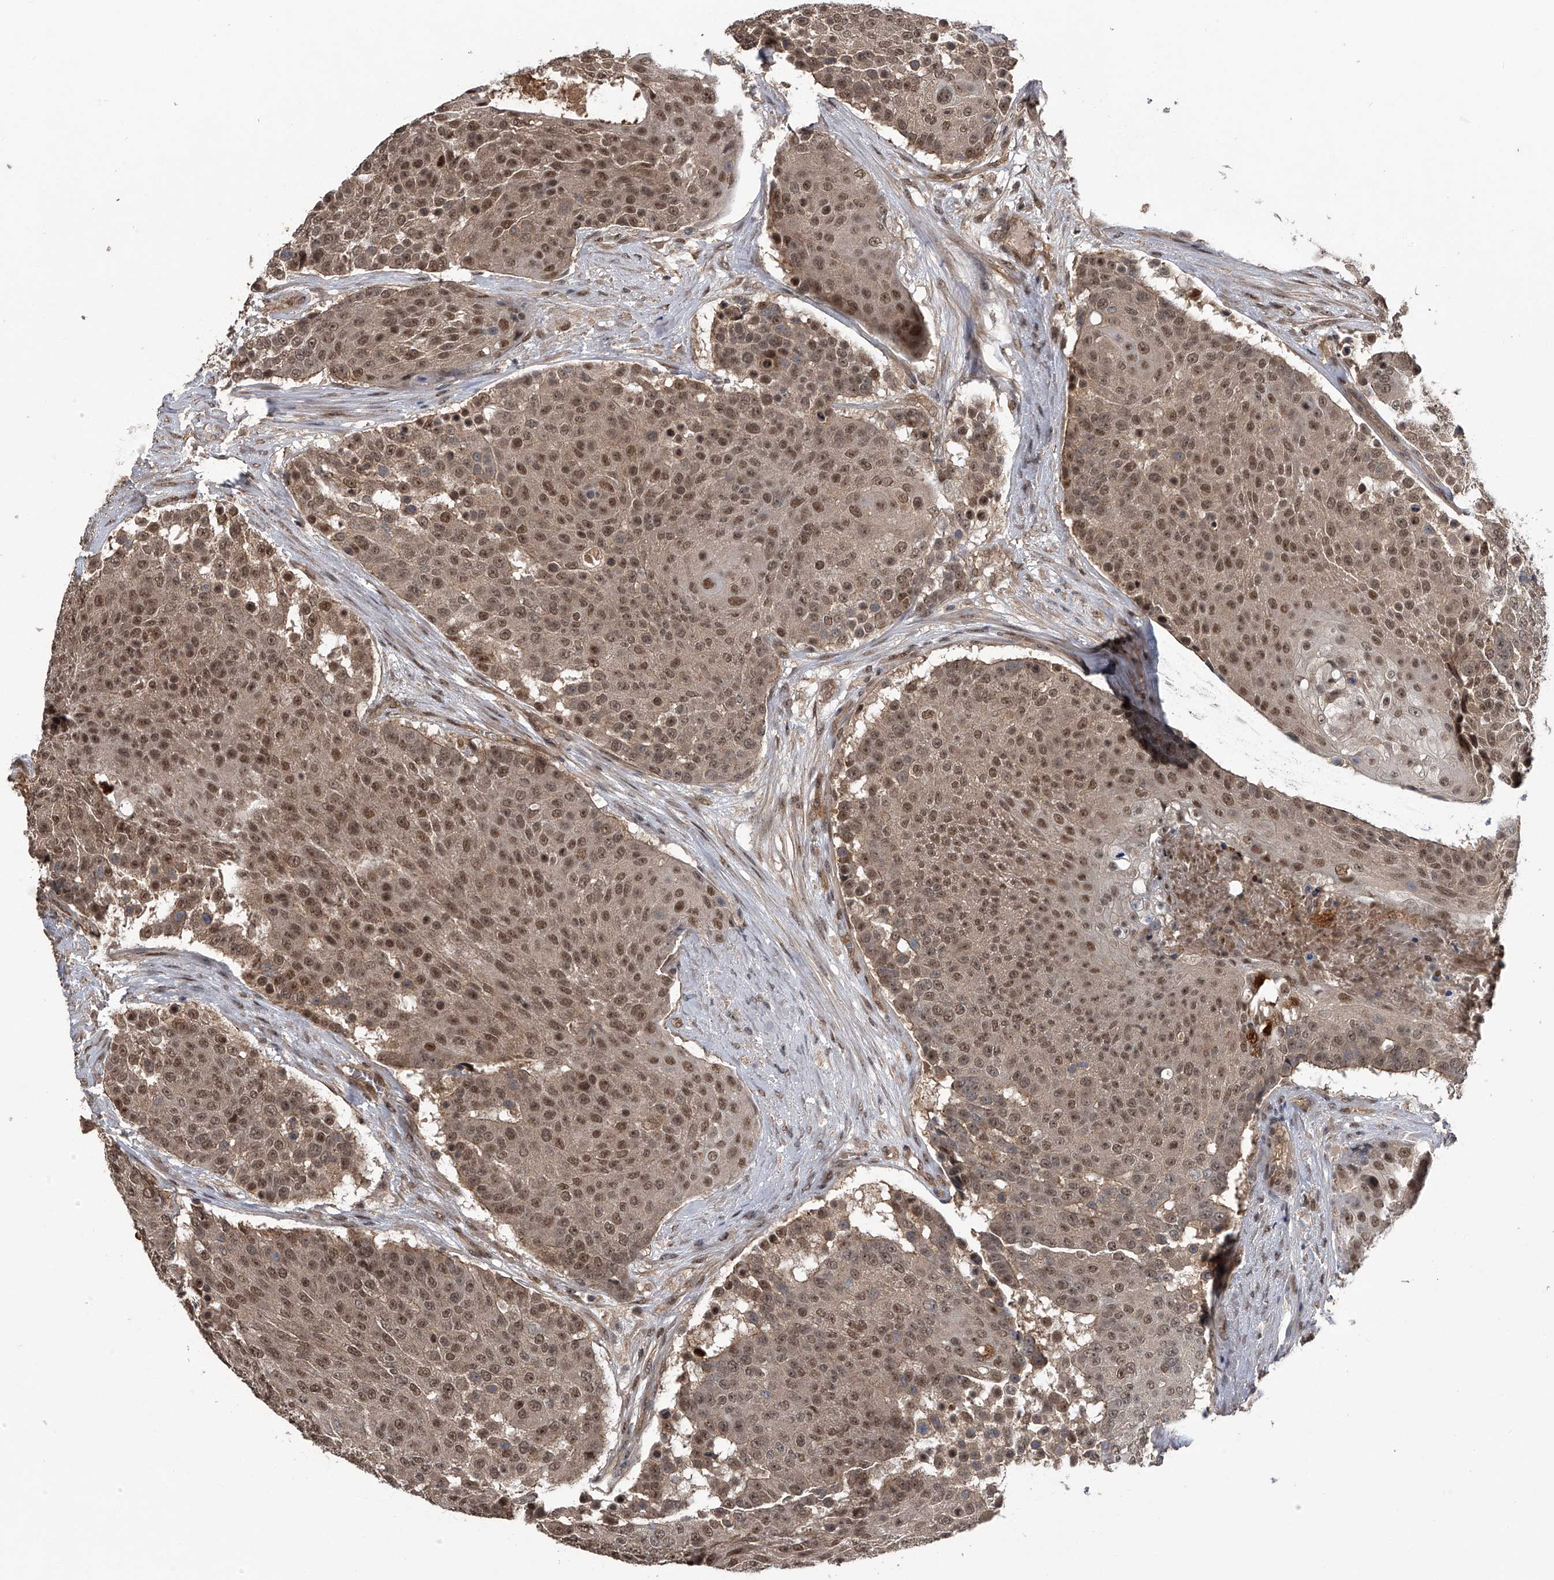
{"staining": {"intensity": "moderate", "quantity": ">75%", "location": "nuclear"}, "tissue": "urothelial cancer", "cell_type": "Tumor cells", "image_type": "cancer", "snomed": [{"axis": "morphology", "description": "Urothelial carcinoma, High grade"}, {"axis": "topography", "description": "Urinary bladder"}], "caption": "An image of human urothelial cancer stained for a protein shows moderate nuclear brown staining in tumor cells. (DAB (3,3'-diaminobenzidine) IHC with brightfield microscopy, high magnification).", "gene": "SLC12A8", "patient": {"sex": "female", "age": 63}}